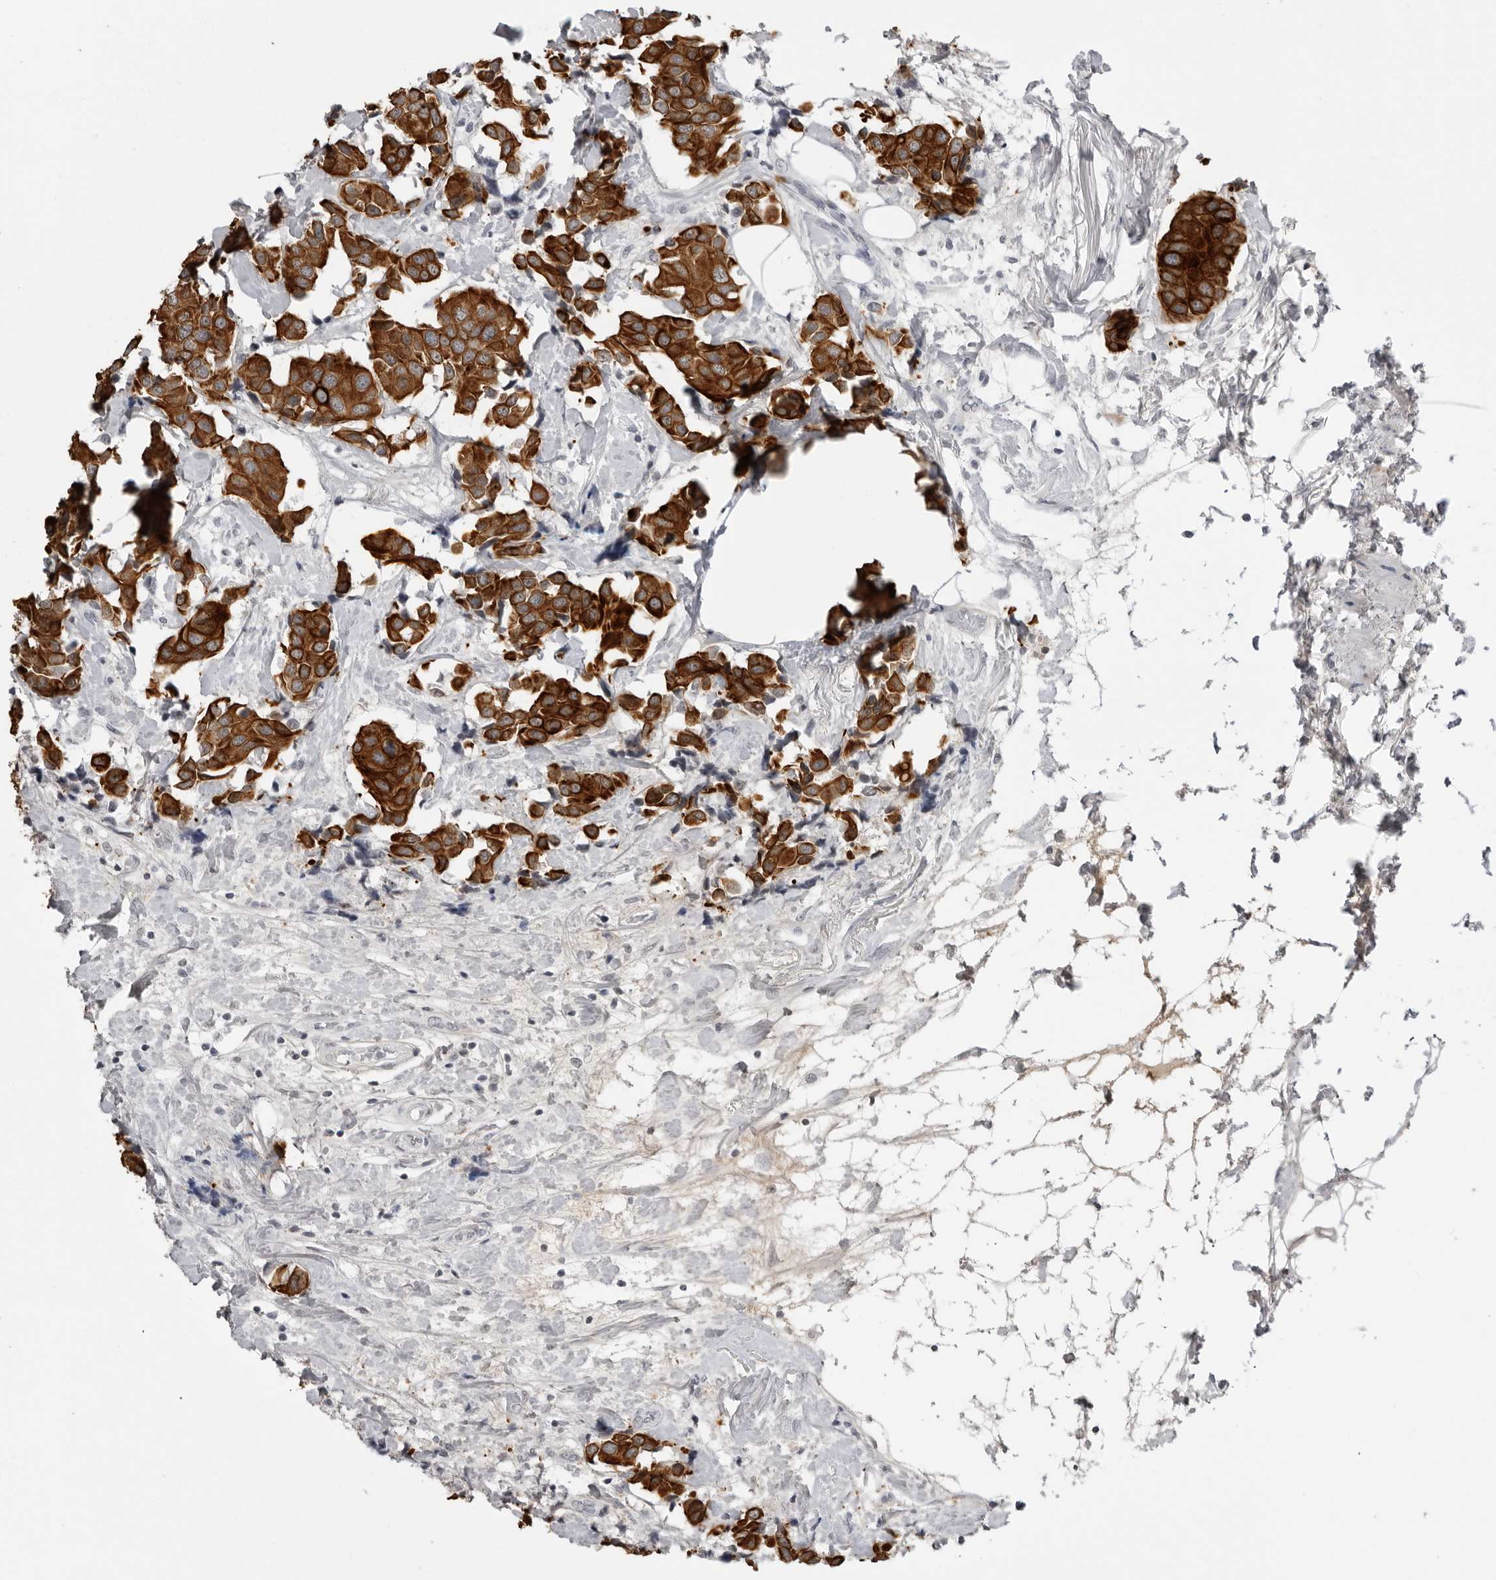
{"staining": {"intensity": "strong", "quantity": ">75%", "location": "cytoplasmic/membranous"}, "tissue": "breast cancer", "cell_type": "Tumor cells", "image_type": "cancer", "snomed": [{"axis": "morphology", "description": "Normal tissue, NOS"}, {"axis": "morphology", "description": "Duct carcinoma"}, {"axis": "topography", "description": "Breast"}], "caption": "A brown stain highlights strong cytoplasmic/membranous staining of a protein in intraductal carcinoma (breast) tumor cells. Nuclei are stained in blue.", "gene": "SERPINF2", "patient": {"sex": "female", "age": 39}}